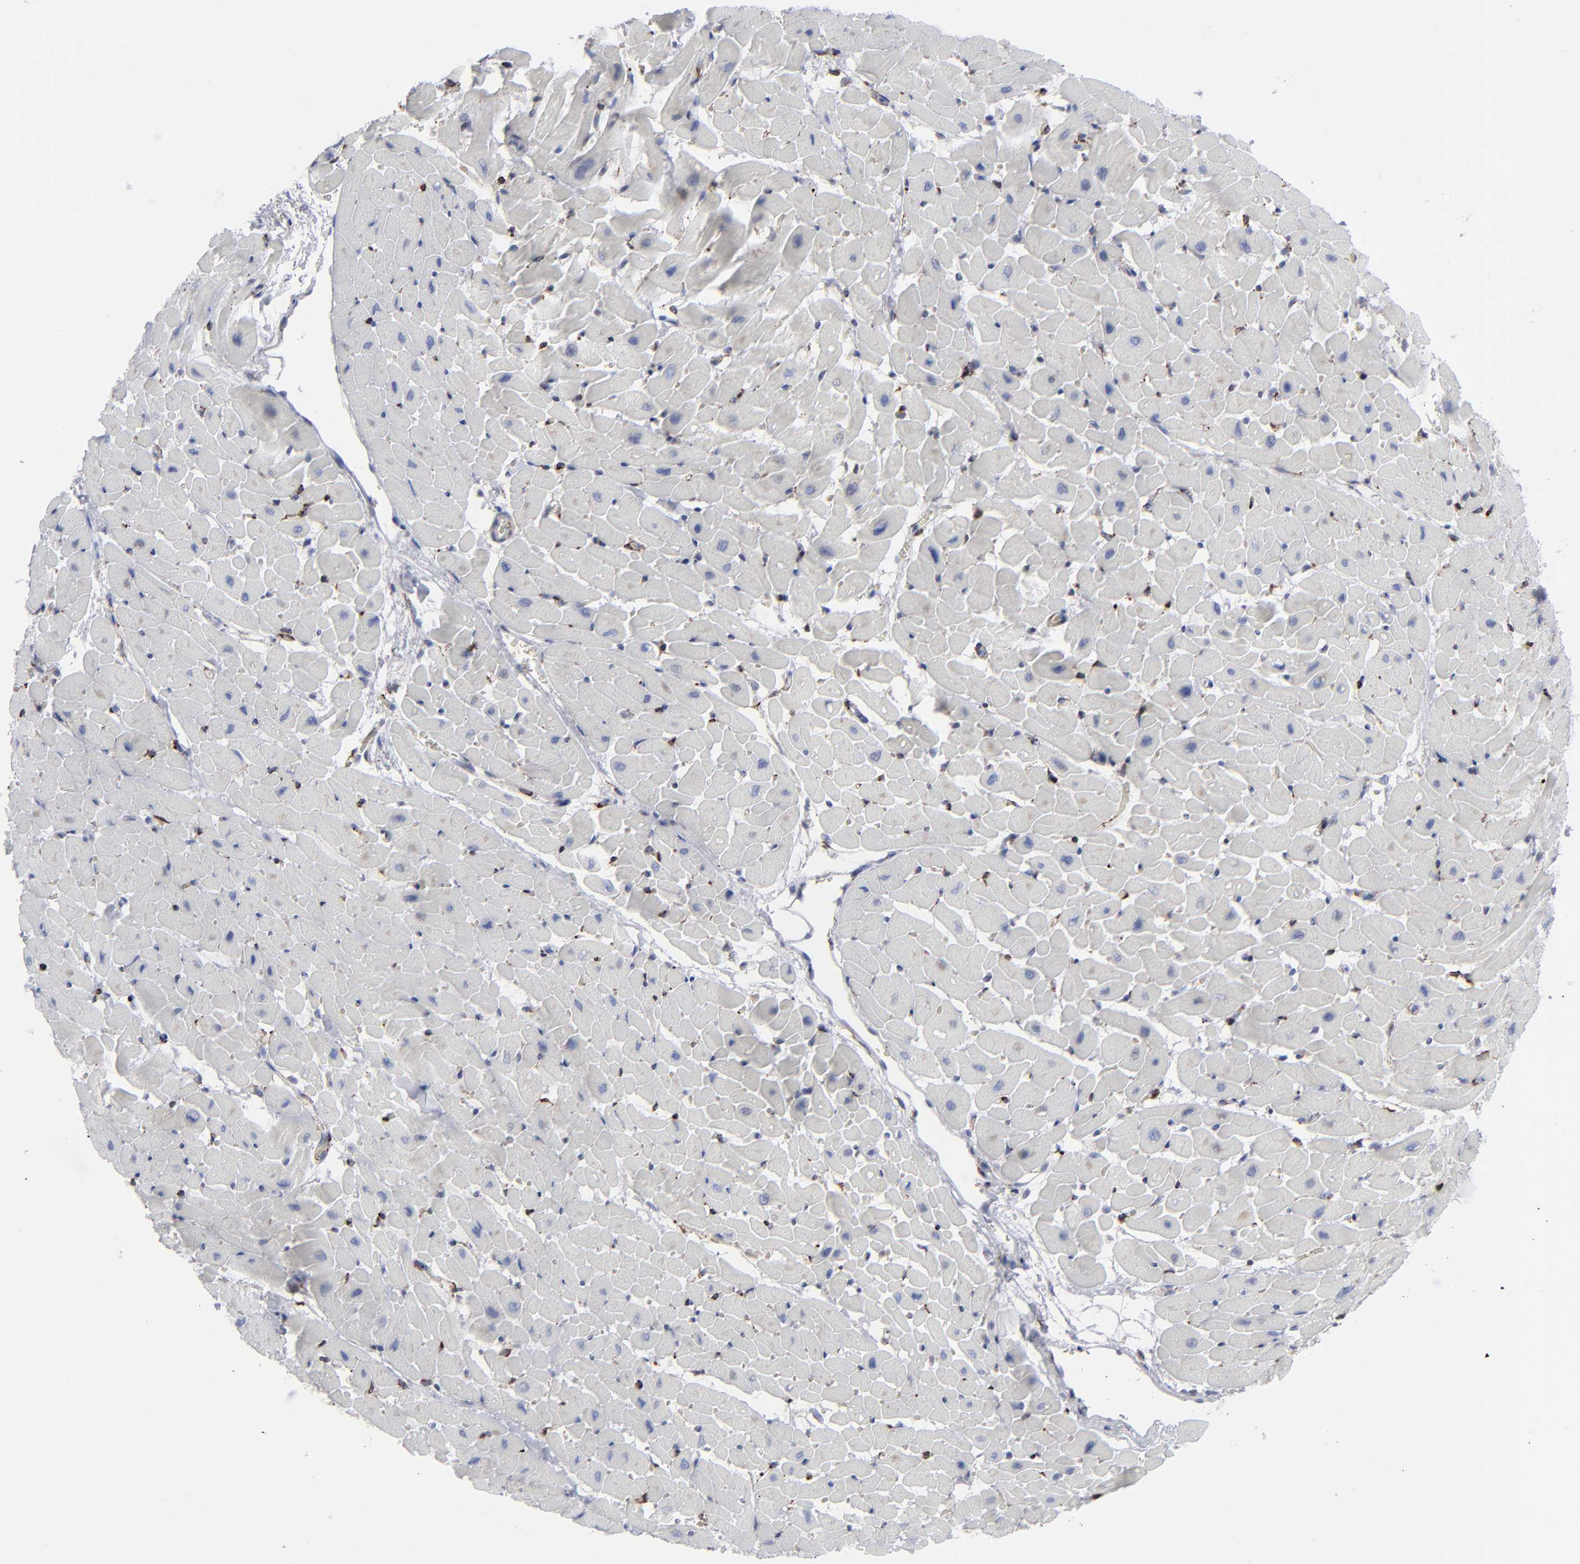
{"staining": {"intensity": "negative", "quantity": "none", "location": "none"}, "tissue": "heart muscle", "cell_type": "Cardiomyocytes", "image_type": "normal", "snomed": [{"axis": "morphology", "description": "Normal tissue, NOS"}, {"axis": "topography", "description": "Heart"}], "caption": "The immunohistochemistry photomicrograph has no significant positivity in cardiomyocytes of heart muscle. (Stains: DAB IHC with hematoxylin counter stain, Microscopy: brightfield microscopy at high magnification).", "gene": "SPARC", "patient": {"sex": "male", "age": 45}}